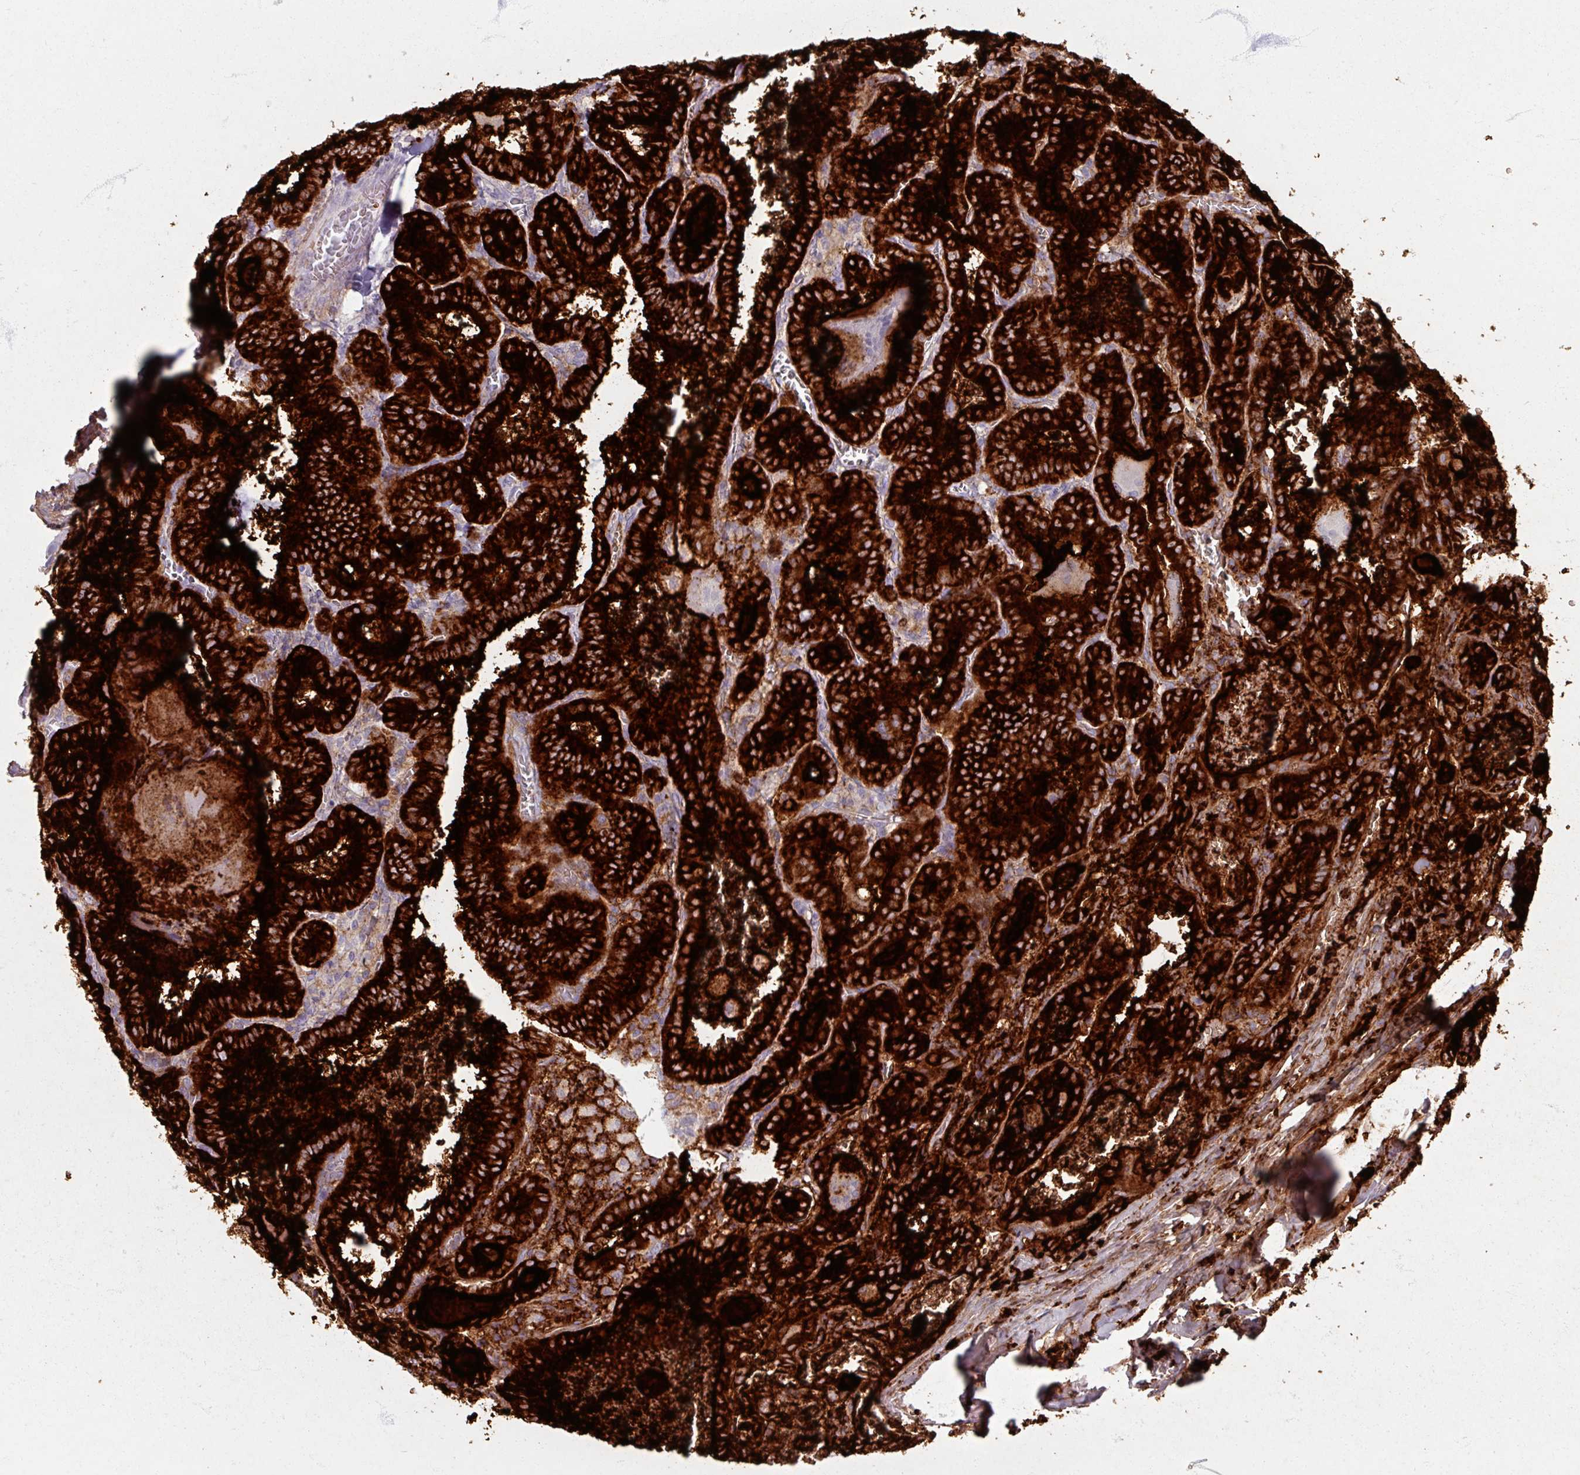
{"staining": {"intensity": "strong", "quantity": ">75%", "location": "cytoplasmic/membranous"}, "tissue": "thyroid cancer", "cell_type": "Tumor cells", "image_type": "cancer", "snomed": [{"axis": "morphology", "description": "Papillary adenocarcinoma, NOS"}, {"axis": "topography", "description": "Thyroid gland"}], "caption": "Thyroid cancer stained with a brown dye displays strong cytoplasmic/membranous positive positivity in about >75% of tumor cells.", "gene": "TG", "patient": {"sex": "female", "age": 72}}